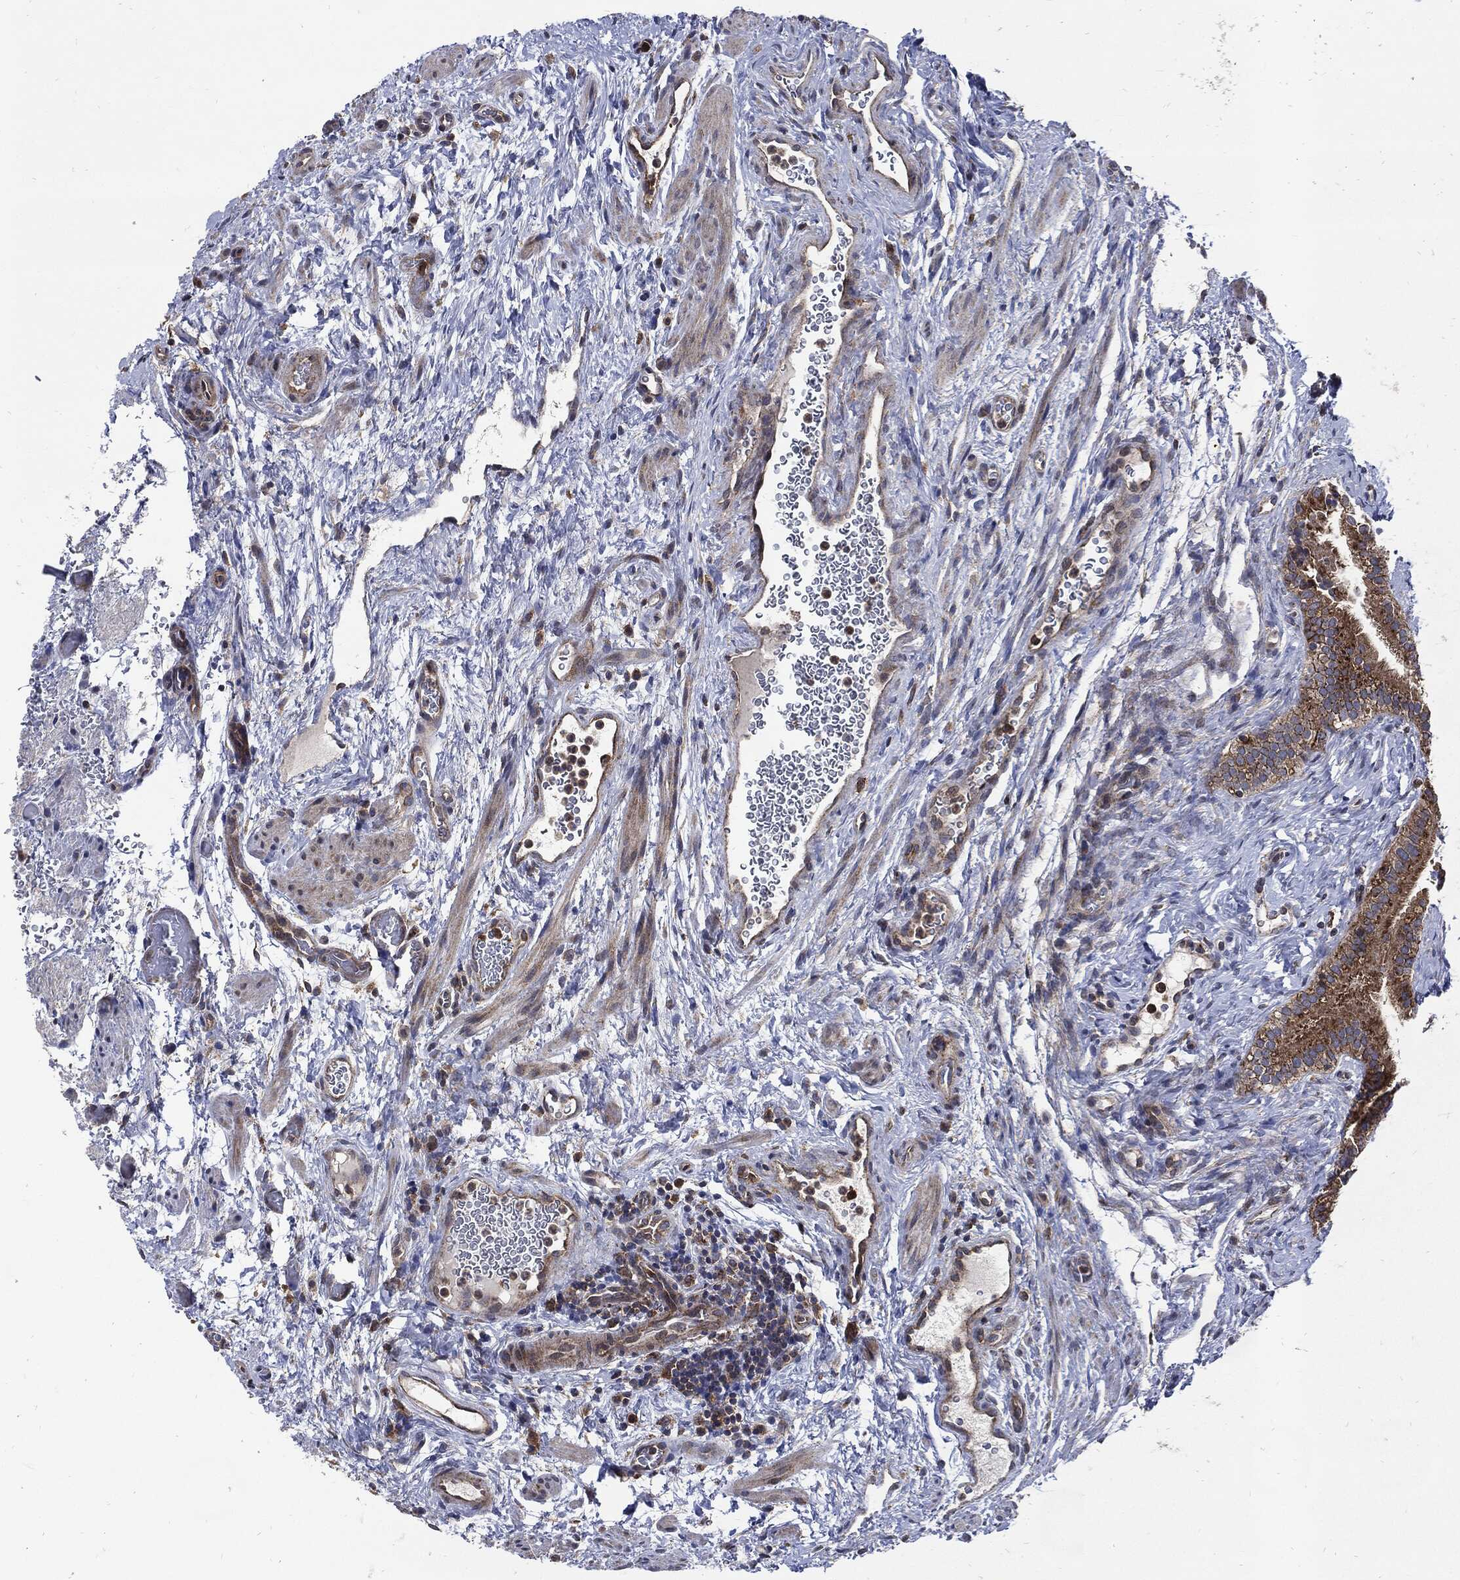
{"staining": {"intensity": "moderate", "quantity": "25%-75%", "location": "cytoplasmic/membranous"}, "tissue": "fallopian tube", "cell_type": "Glandular cells", "image_type": "normal", "snomed": [{"axis": "morphology", "description": "Normal tissue, NOS"}, {"axis": "topography", "description": "Fallopian tube"}], "caption": "This micrograph demonstrates IHC staining of normal human fallopian tube, with medium moderate cytoplasmic/membranous expression in about 25%-75% of glandular cells.", "gene": "SLC31A2", "patient": {"sex": "female", "age": 41}}